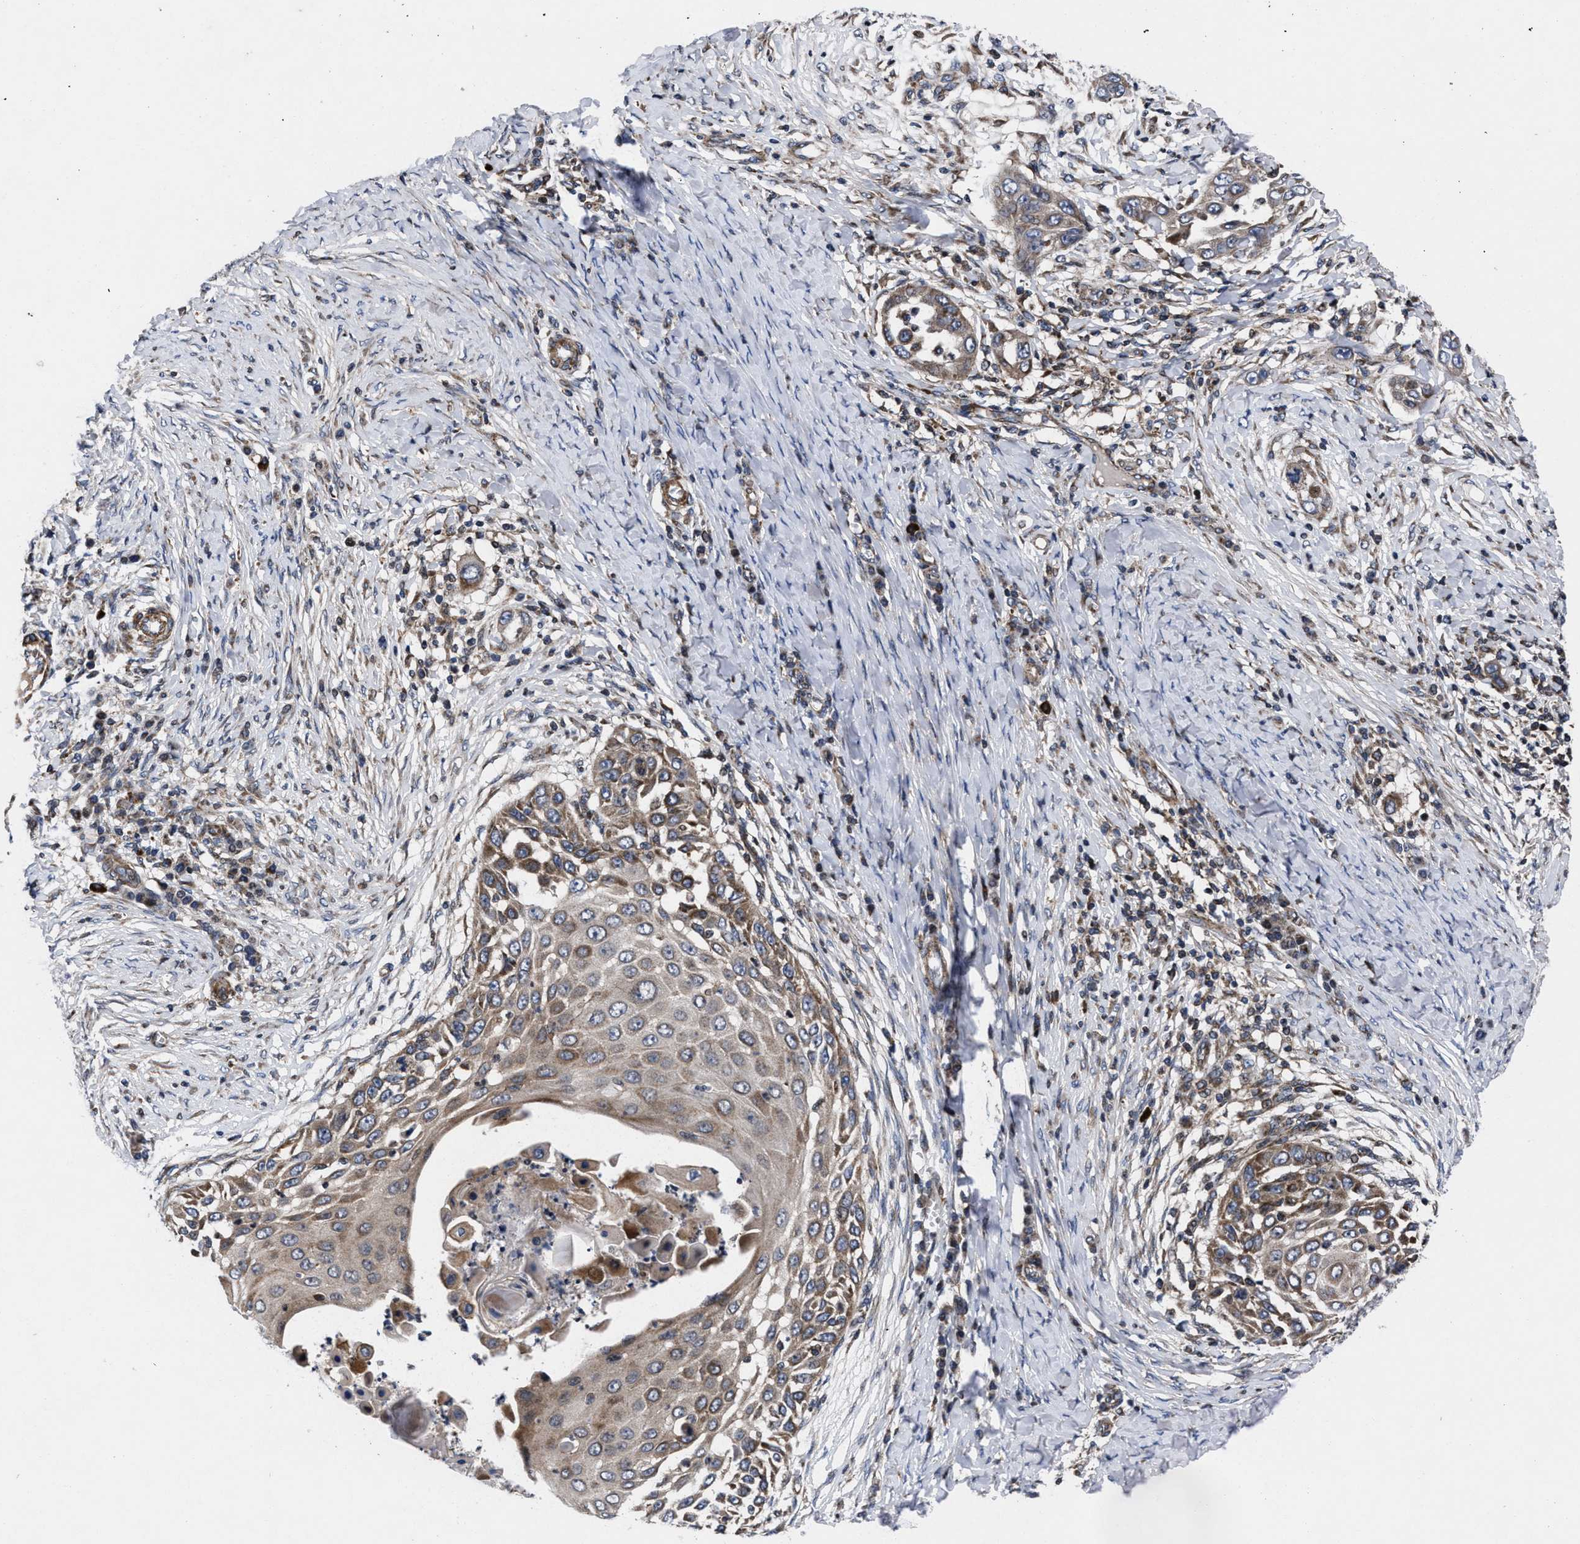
{"staining": {"intensity": "moderate", "quantity": ">75%", "location": "cytoplasmic/membranous"}, "tissue": "skin cancer", "cell_type": "Tumor cells", "image_type": "cancer", "snomed": [{"axis": "morphology", "description": "Squamous cell carcinoma, NOS"}, {"axis": "topography", "description": "Skin"}], "caption": "Protein staining of skin cancer tissue exhibits moderate cytoplasmic/membranous expression in approximately >75% of tumor cells.", "gene": "MRPL50", "patient": {"sex": "female", "age": 44}}